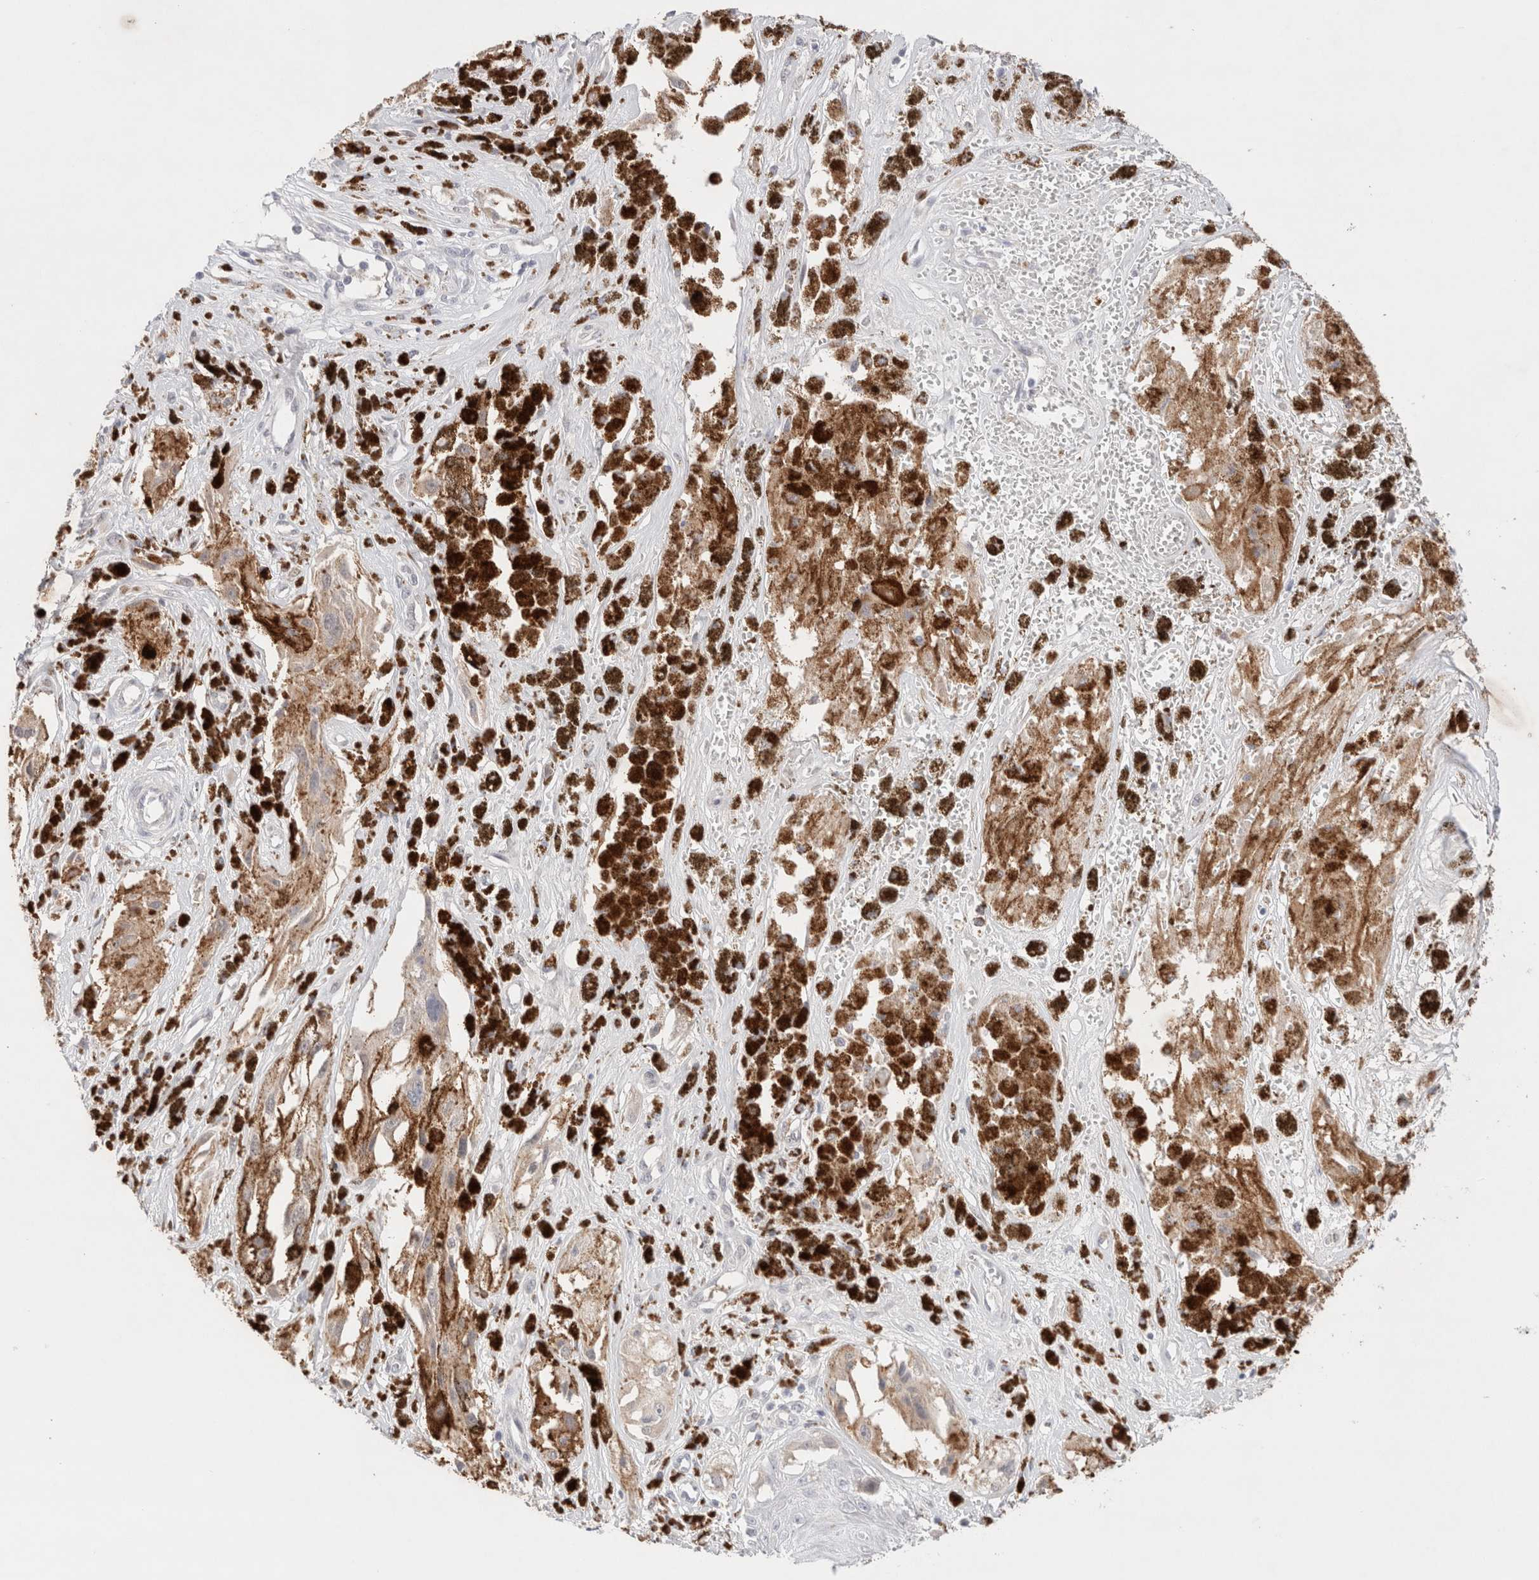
{"staining": {"intensity": "moderate", "quantity": "25%-75%", "location": "cytoplasmic/membranous"}, "tissue": "melanoma", "cell_type": "Tumor cells", "image_type": "cancer", "snomed": [{"axis": "morphology", "description": "Malignant melanoma, NOS"}, {"axis": "topography", "description": "Skin"}], "caption": "Human melanoma stained with a brown dye demonstrates moderate cytoplasmic/membranous positive positivity in about 25%-75% of tumor cells.", "gene": "SPATA20", "patient": {"sex": "male", "age": 88}}